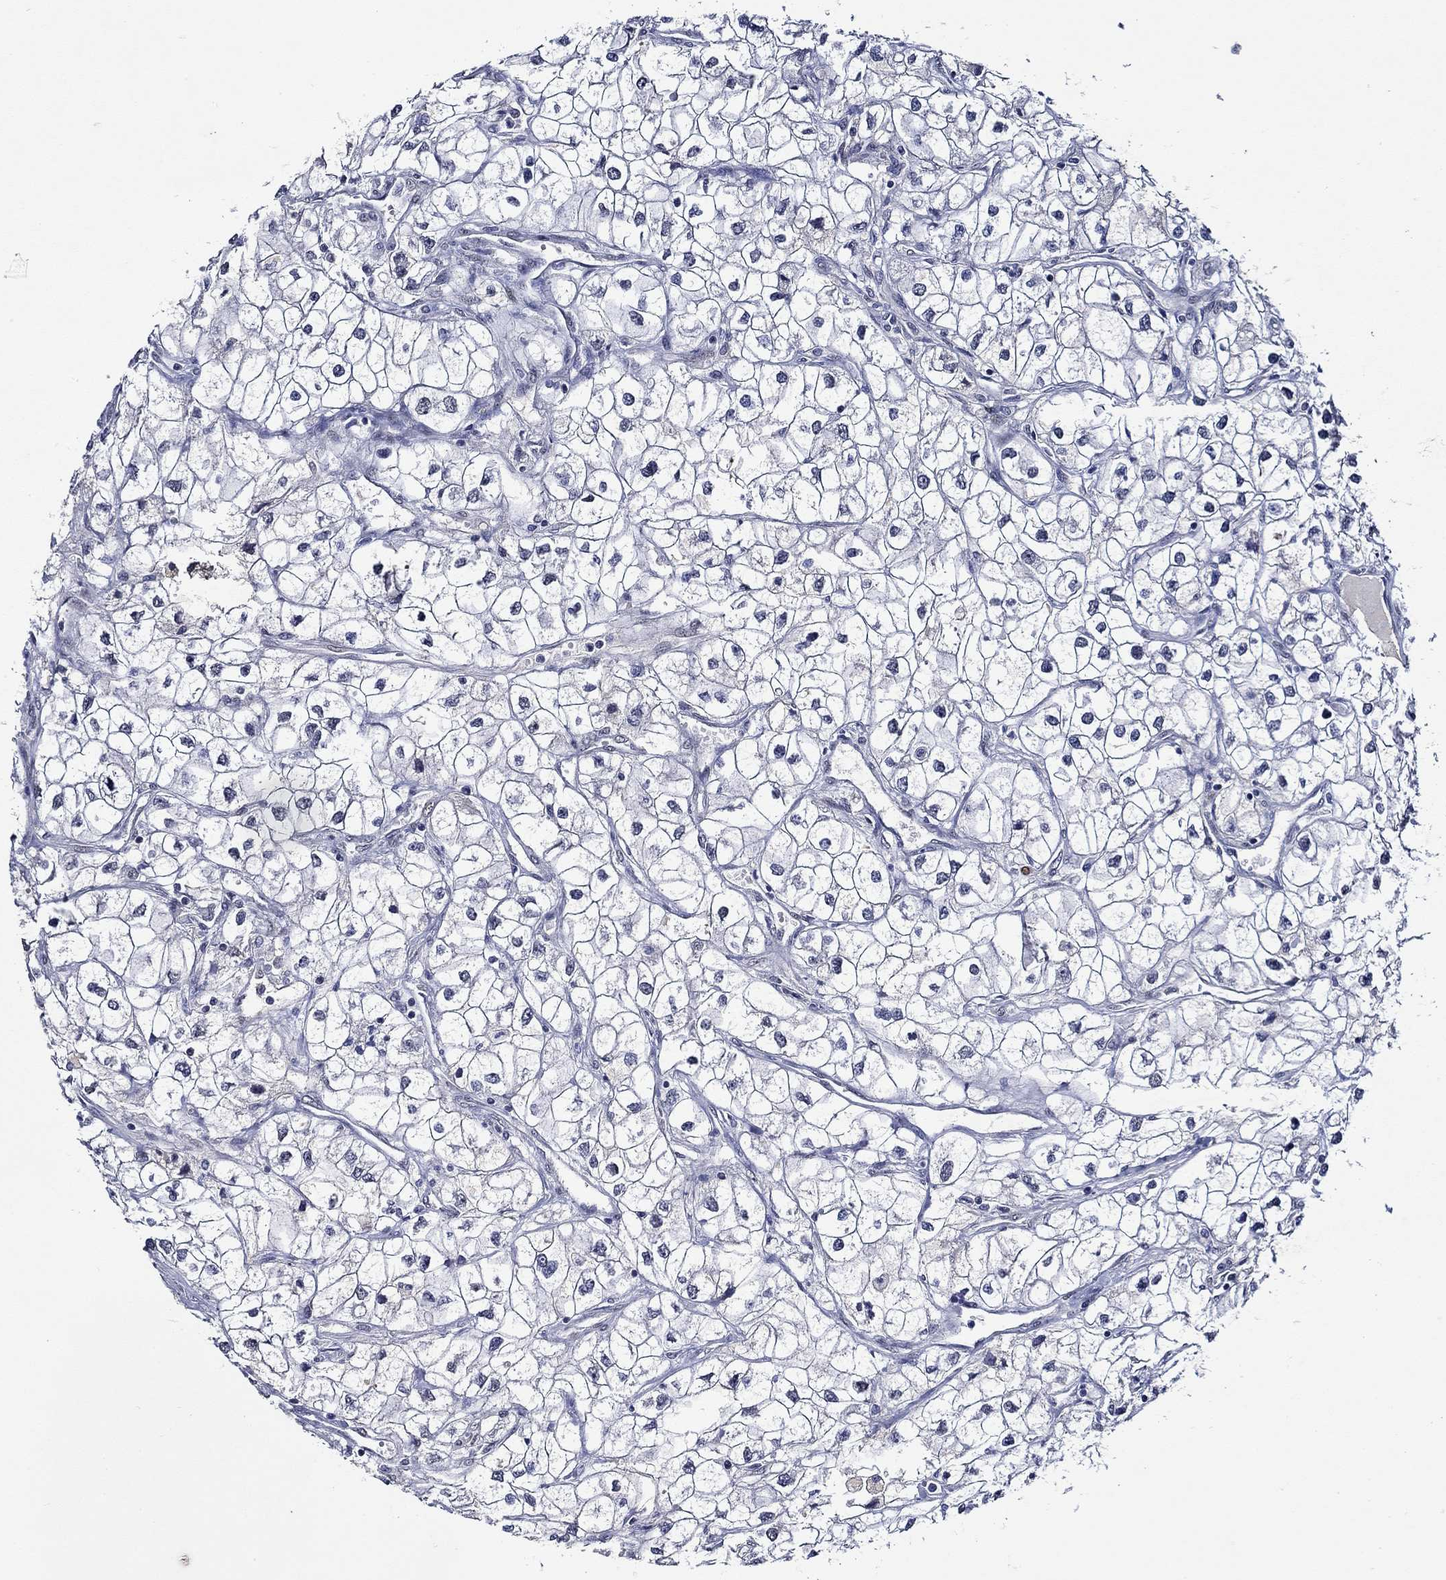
{"staining": {"intensity": "negative", "quantity": "none", "location": "none"}, "tissue": "renal cancer", "cell_type": "Tumor cells", "image_type": "cancer", "snomed": [{"axis": "morphology", "description": "Adenocarcinoma, NOS"}, {"axis": "topography", "description": "Kidney"}], "caption": "Immunohistochemistry histopathology image of human renal cancer stained for a protein (brown), which shows no positivity in tumor cells.", "gene": "GATA2", "patient": {"sex": "male", "age": 59}}